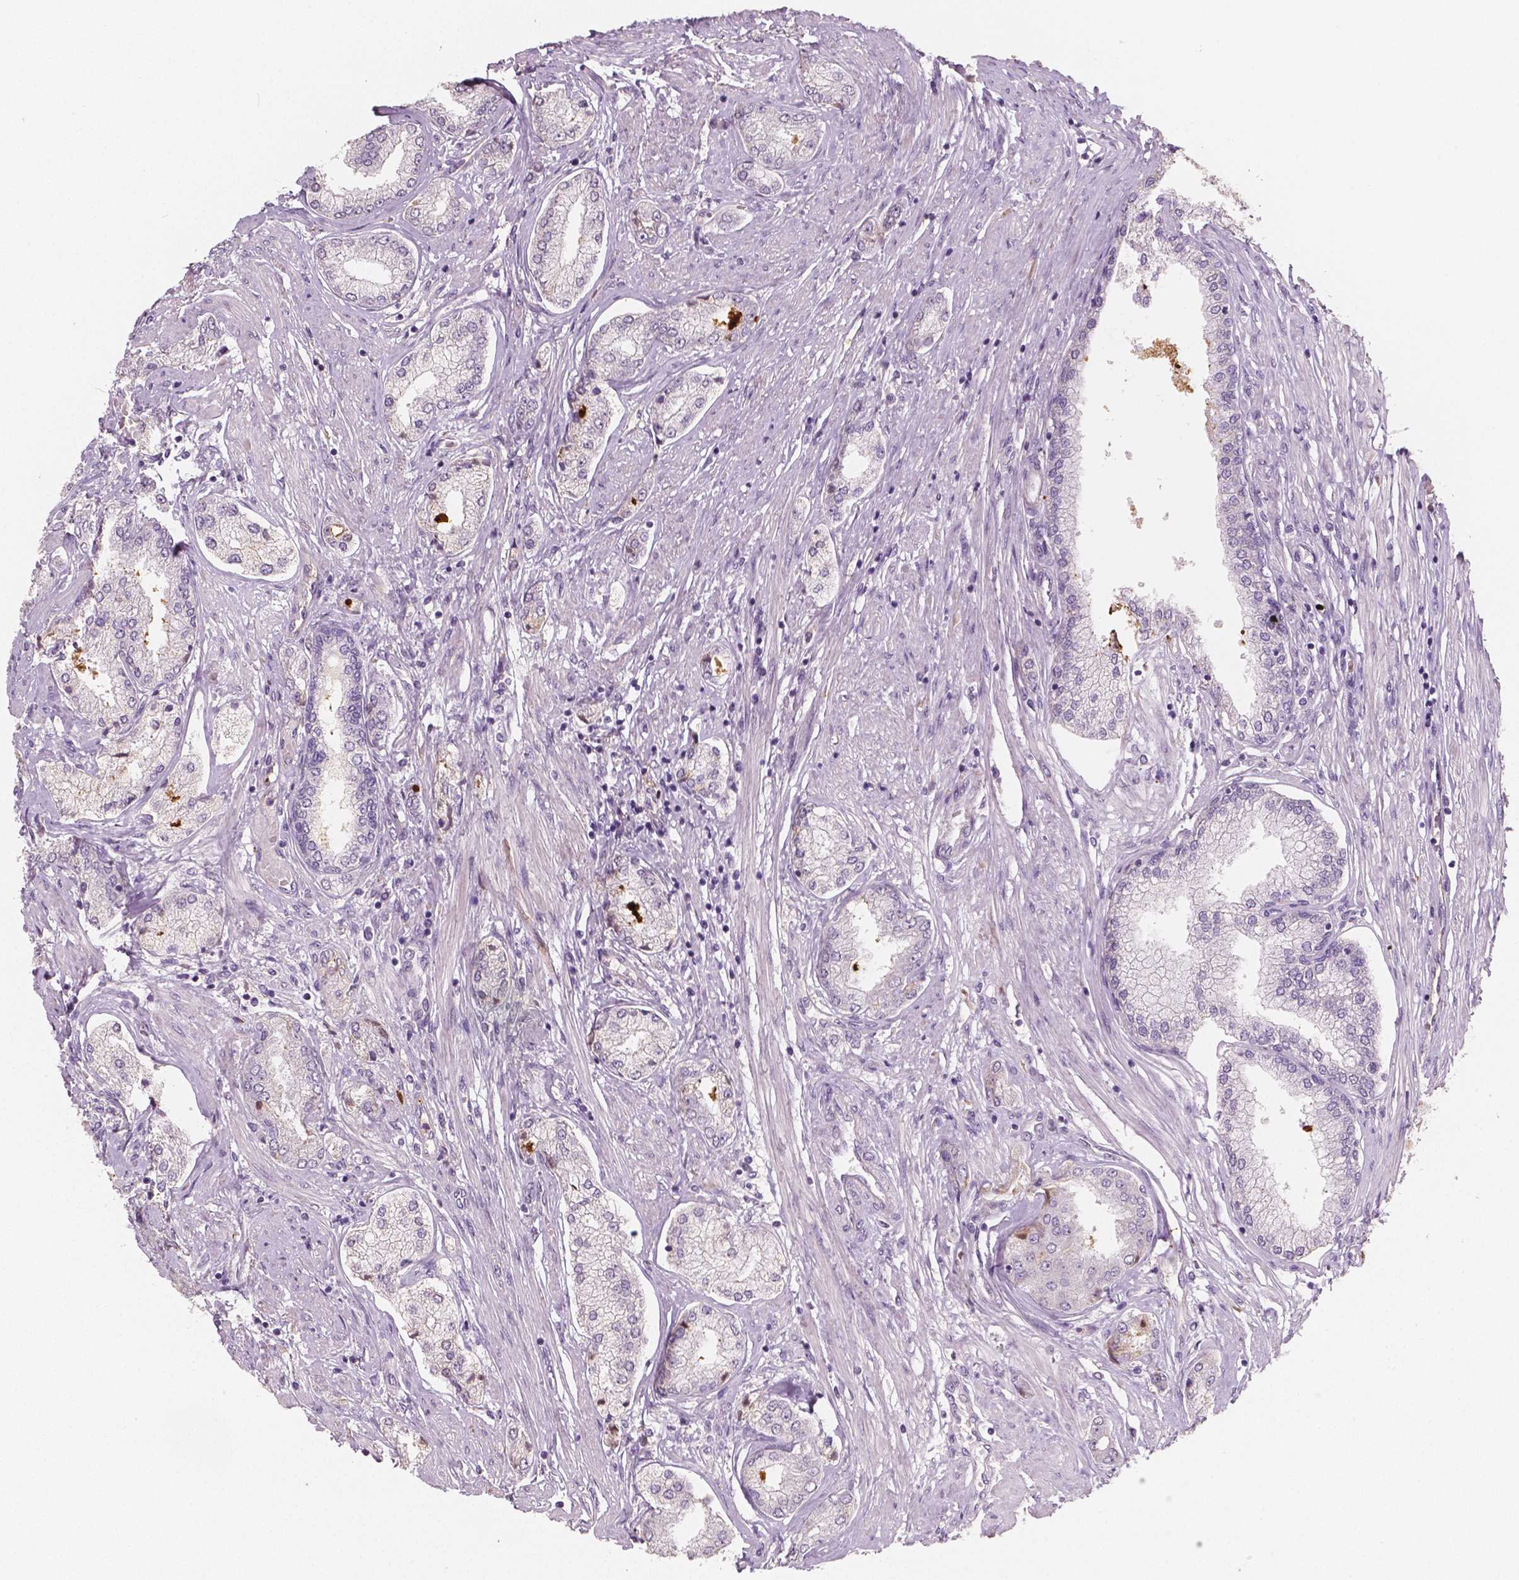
{"staining": {"intensity": "negative", "quantity": "none", "location": "none"}, "tissue": "prostate cancer", "cell_type": "Tumor cells", "image_type": "cancer", "snomed": [{"axis": "morphology", "description": "Adenocarcinoma, NOS"}, {"axis": "topography", "description": "Prostate"}], "caption": "This is a photomicrograph of IHC staining of prostate cancer (adenocarcinoma), which shows no staining in tumor cells.", "gene": "APOA4", "patient": {"sex": "male", "age": 63}}